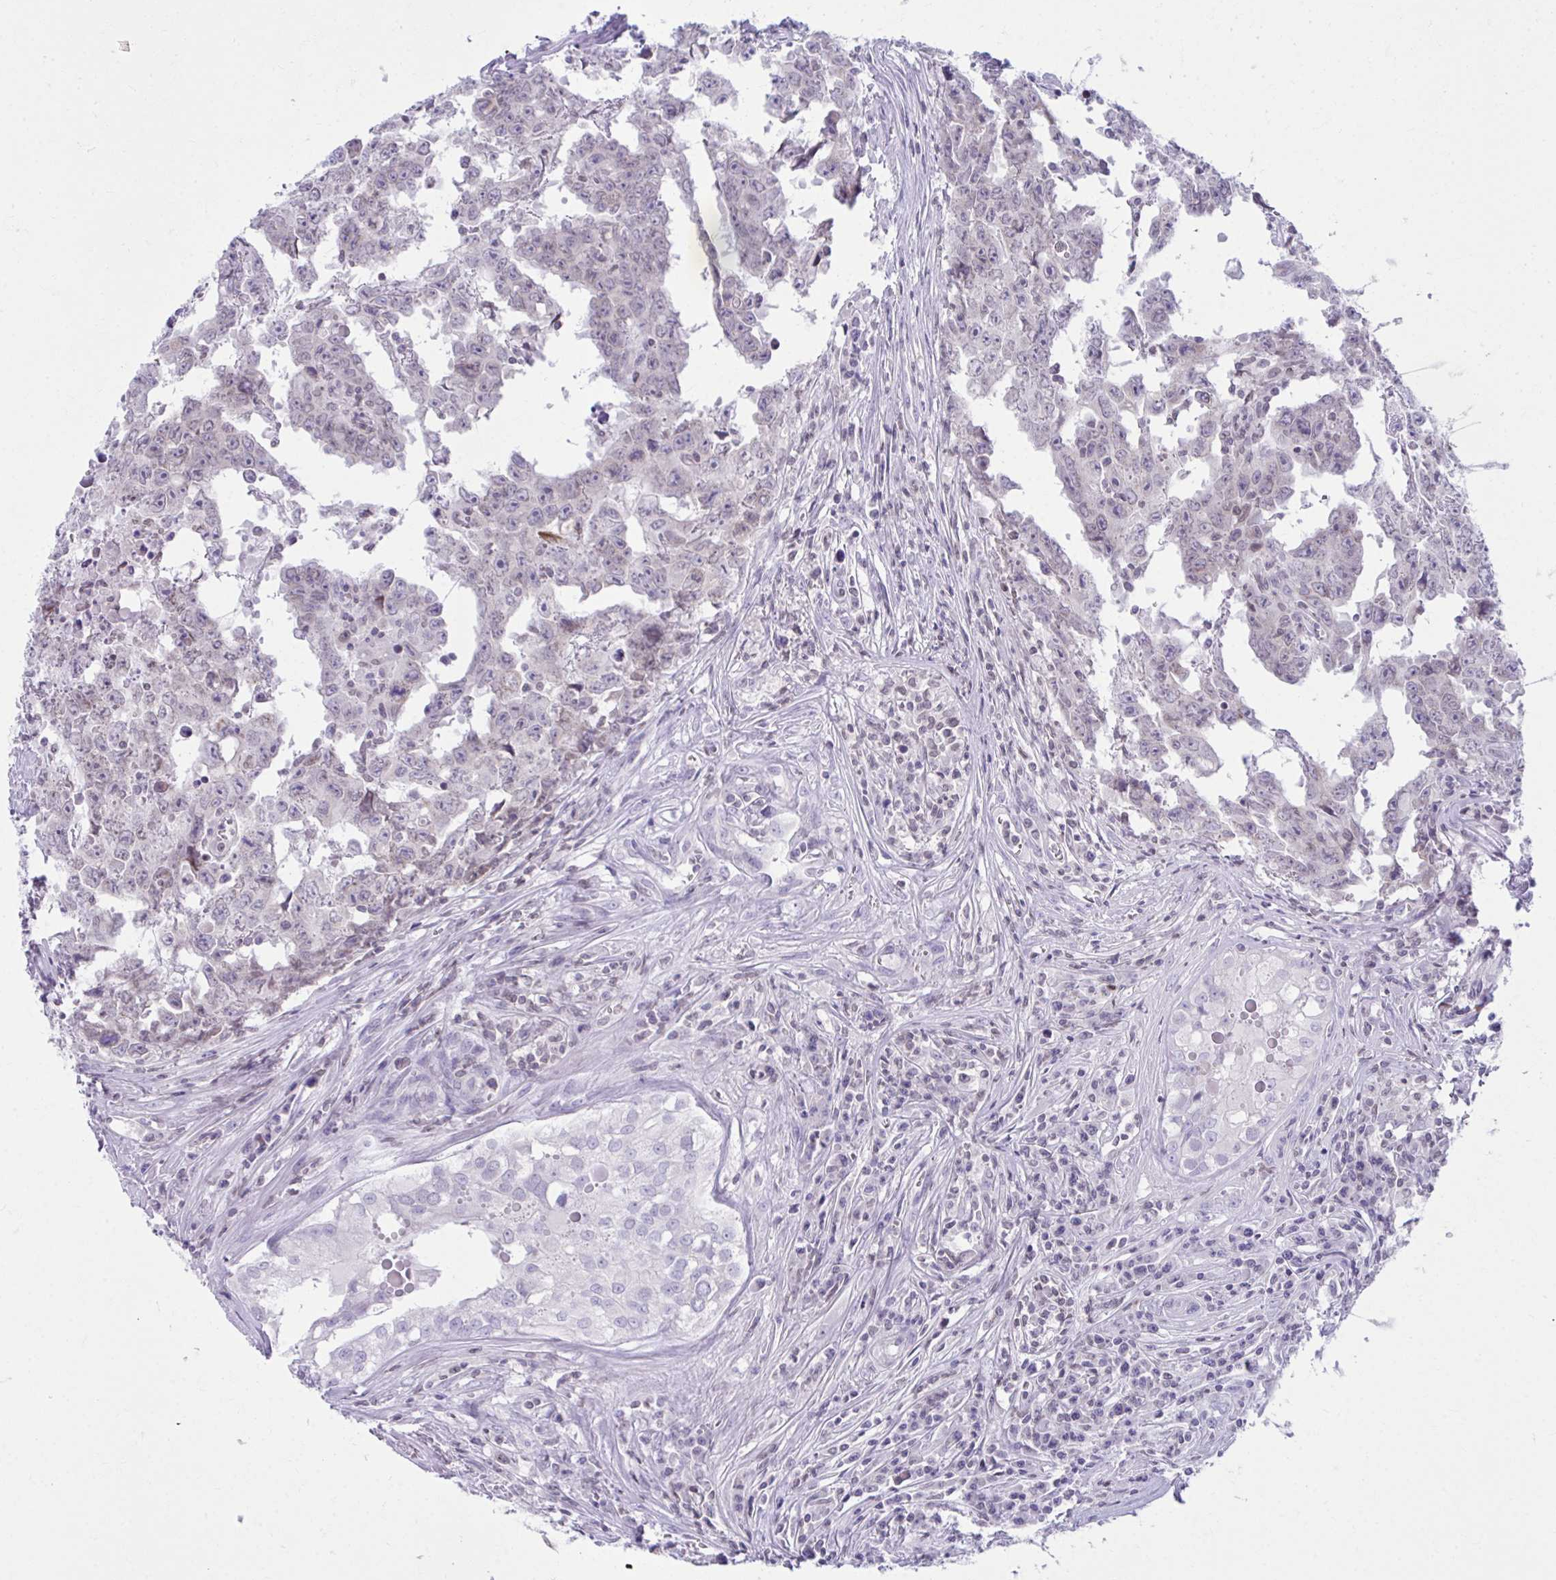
{"staining": {"intensity": "negative", "quantity": "none", "location": "none"}, "tissue": "testis cancer", "cell_type": "Tumor cells", "image_type": "cancer", "snomed": [{"axis": "morphology", "description": "Carcinoma, Embryonal, NOS"}, {"axis": "topography", "description": "Testis"}], "caption": "Testis cancer was stained to show a protein in brown. There is no significant staining in tumor cells. (DAB (3,3'-diaminobenzidine) immunohistochemistry (IHC) with hematoxylin counter stain).", "gene": "OR7A5", "patient": {"sex": "male", "age": 22}}